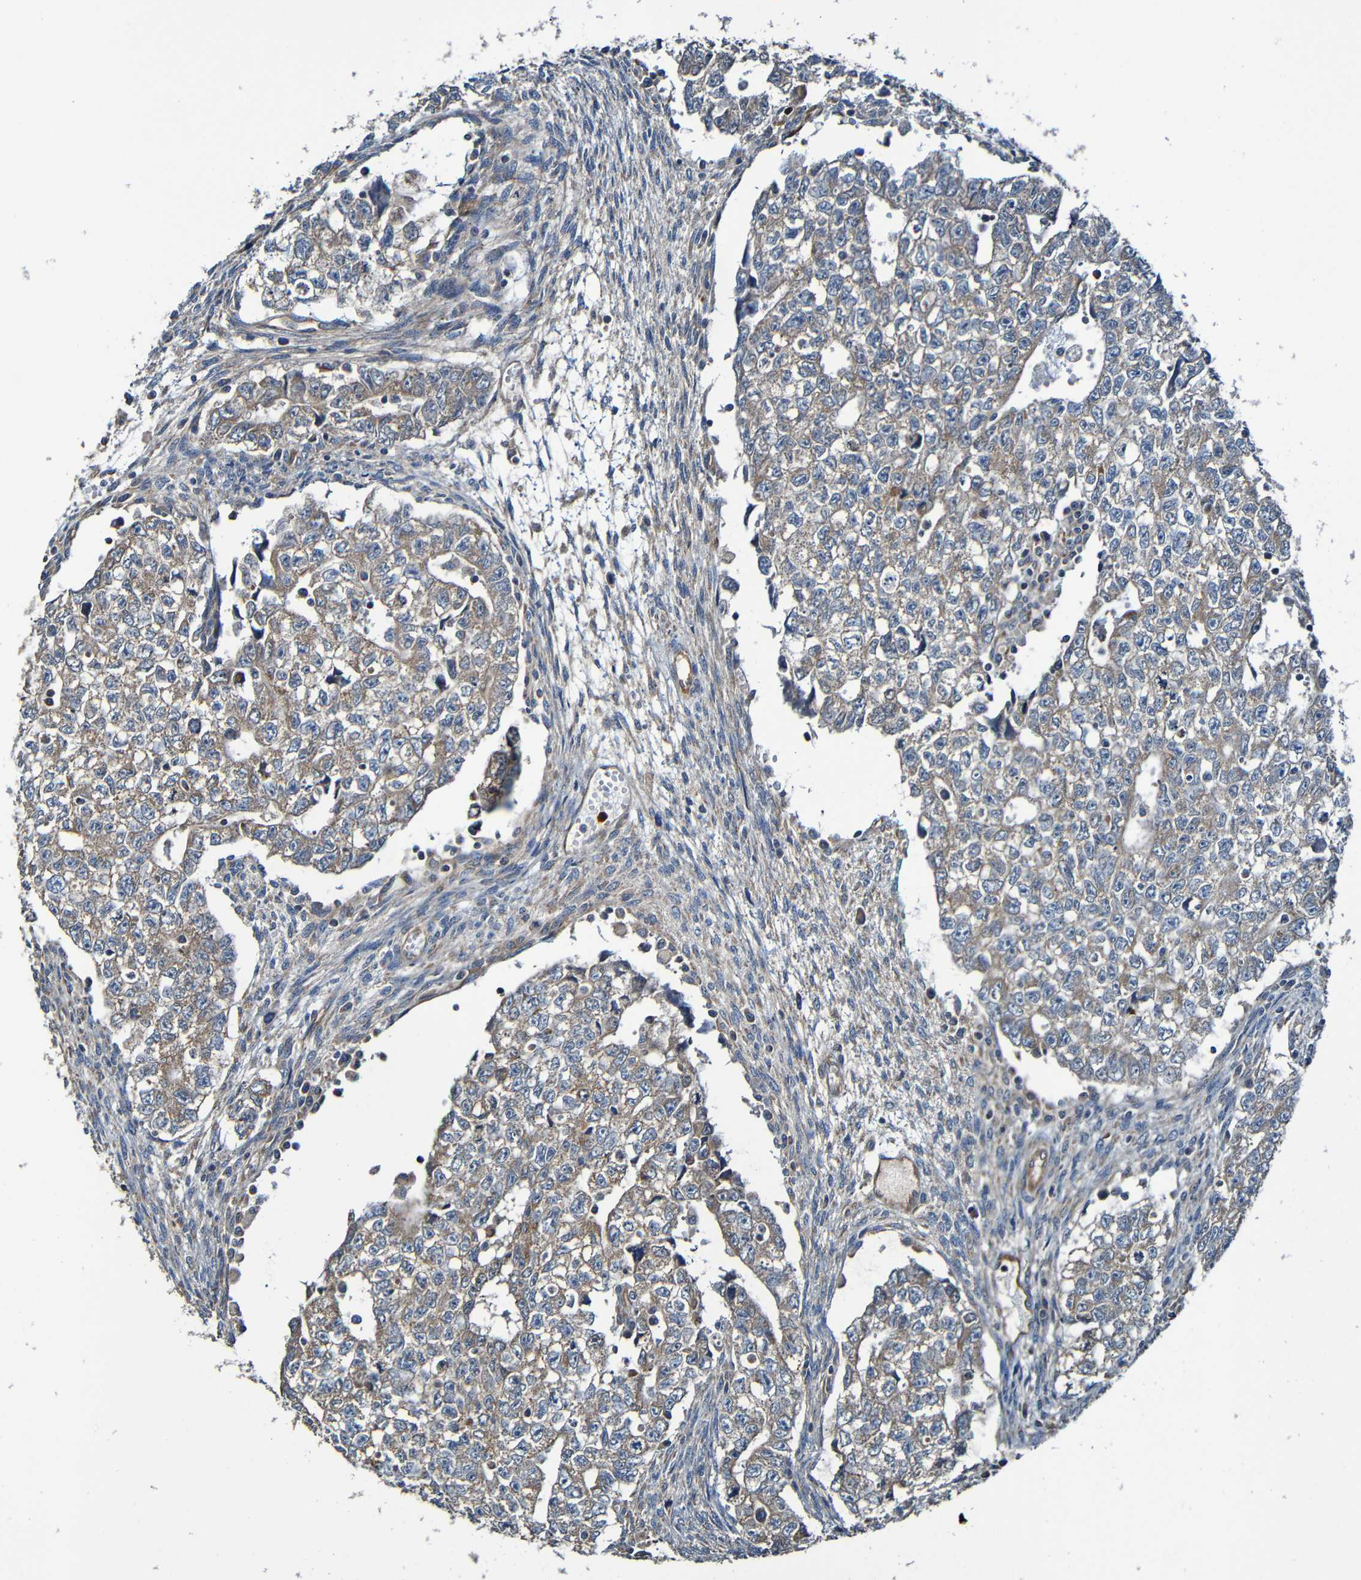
{"staining": {"intensity": "moderate", "quantity": "25%-75%", "location": "cytoplasmic/membranous"}, "tissue": "testis cancer", "cell_type": "Tumor cells", "image_type": "cancer", "snomed": [{"axis": "morphology", "description": "Seminoma, NOS"}, {"axis": "morphology", "description": "Carcinoma, Embryonal, NOS"}, {"axis": "topography", "description": "Testis"}], "caption": "High-power microscopy captured an immunohistochemistry photomicrograph of testis cancer, revealing moderate cytoplasmic/membranous expression in approximately 25%-75% of tumor cells. (DAB (3,3'-diaminobenzidine) = brown stain, brightfield microscopy at high magnification).", "gene": "ADAM15", "patient": {"sex": "male", "age": 38}}